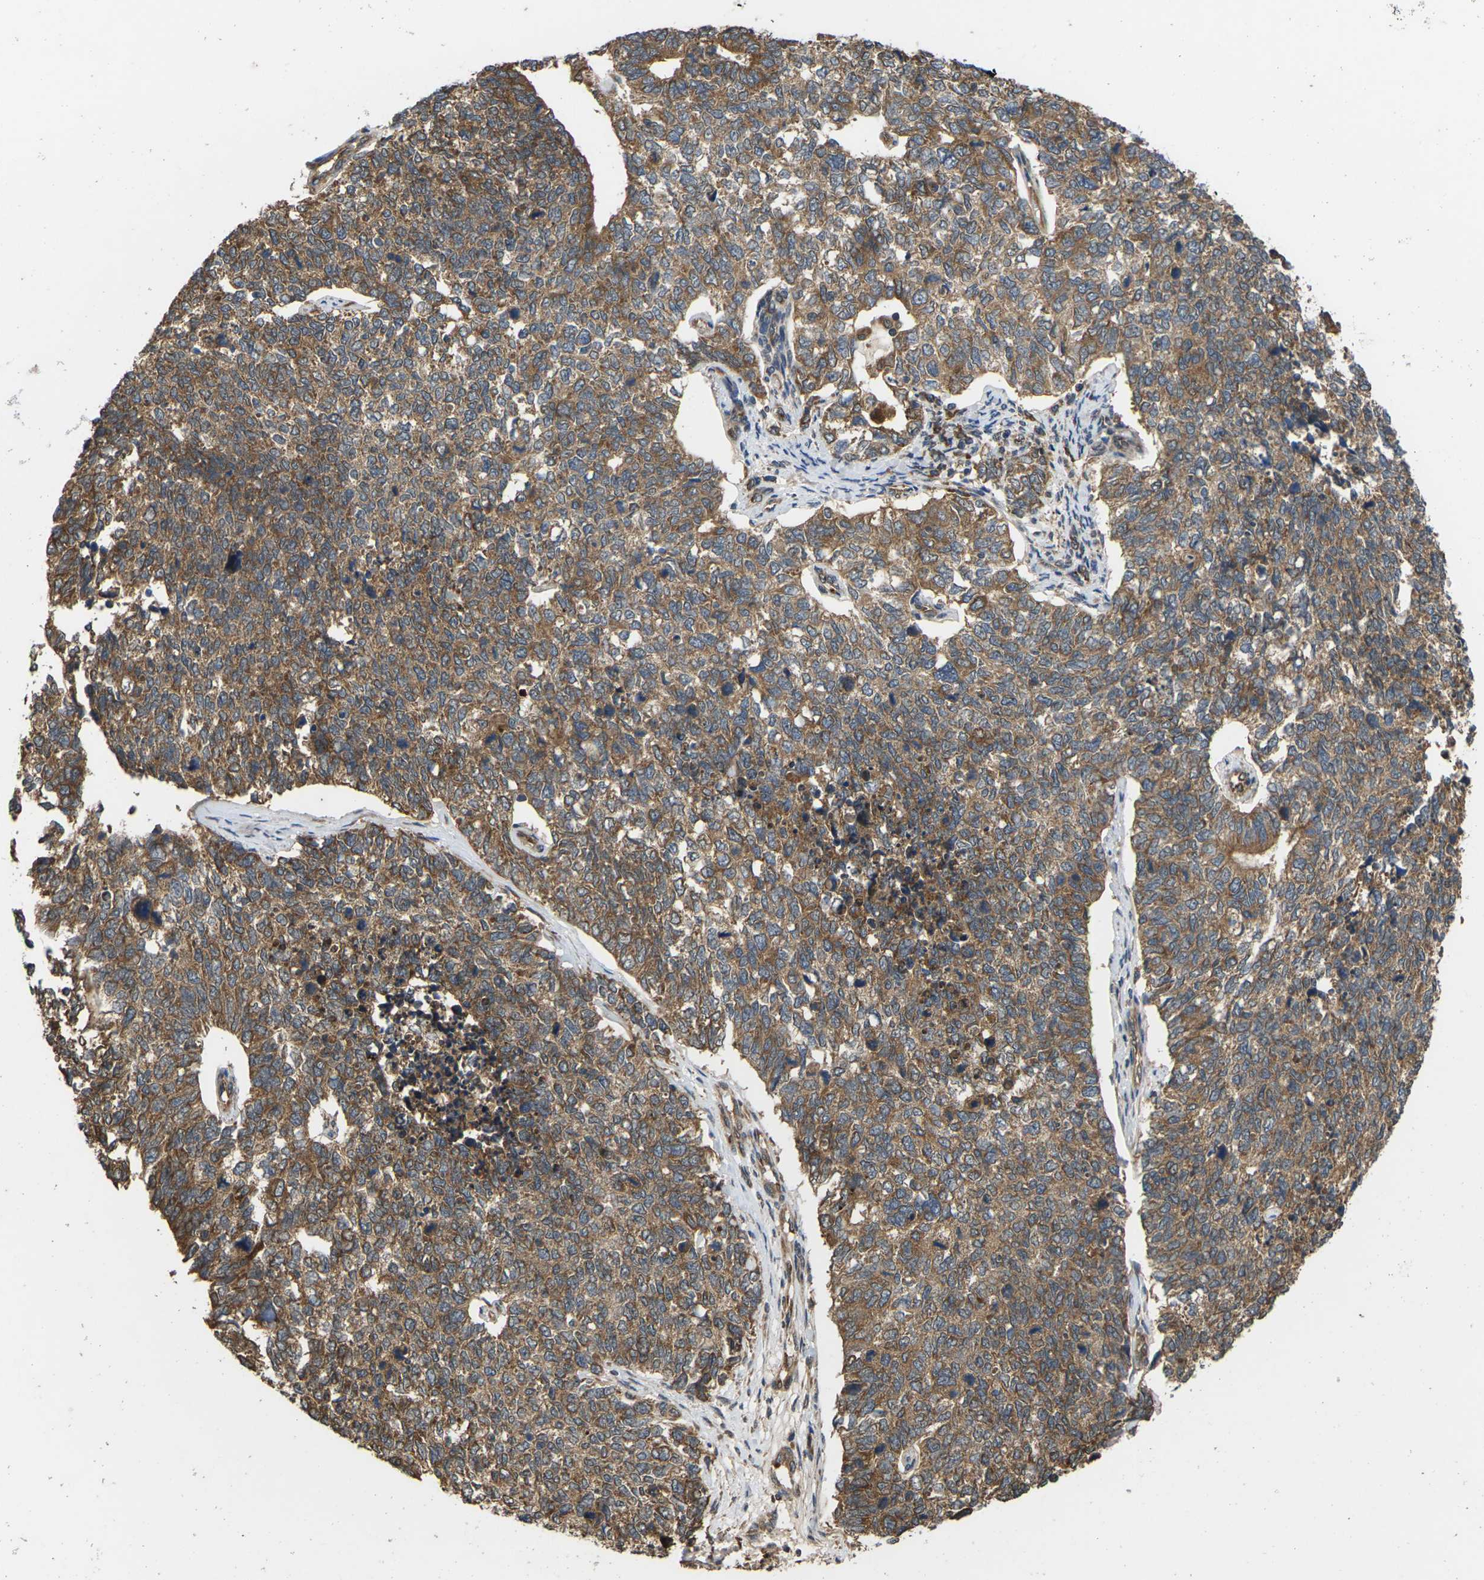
{"staining": {"intensity": "moderate", "quantity": ">75%", "location": "cytoplasmic/membranous"}, "tissue": "cervical cancer", "cell_type": "Tumor cells", "image_type": "cancer", "snomed": [{"axis": "morphology", "description": "Squamous cell carcinoma, NOS"}, {"axis": "topography", "description": "Cervix"}], "caption": "There is medium levels of moderate cytoplasmic/membranous staining in tumor cells of squamous cell carcinoma (cervical), as demonstrated by immunohistochemical staining (brown color).", "gene": "NRAS", "patient": {"sex": "female", "age": 63}}